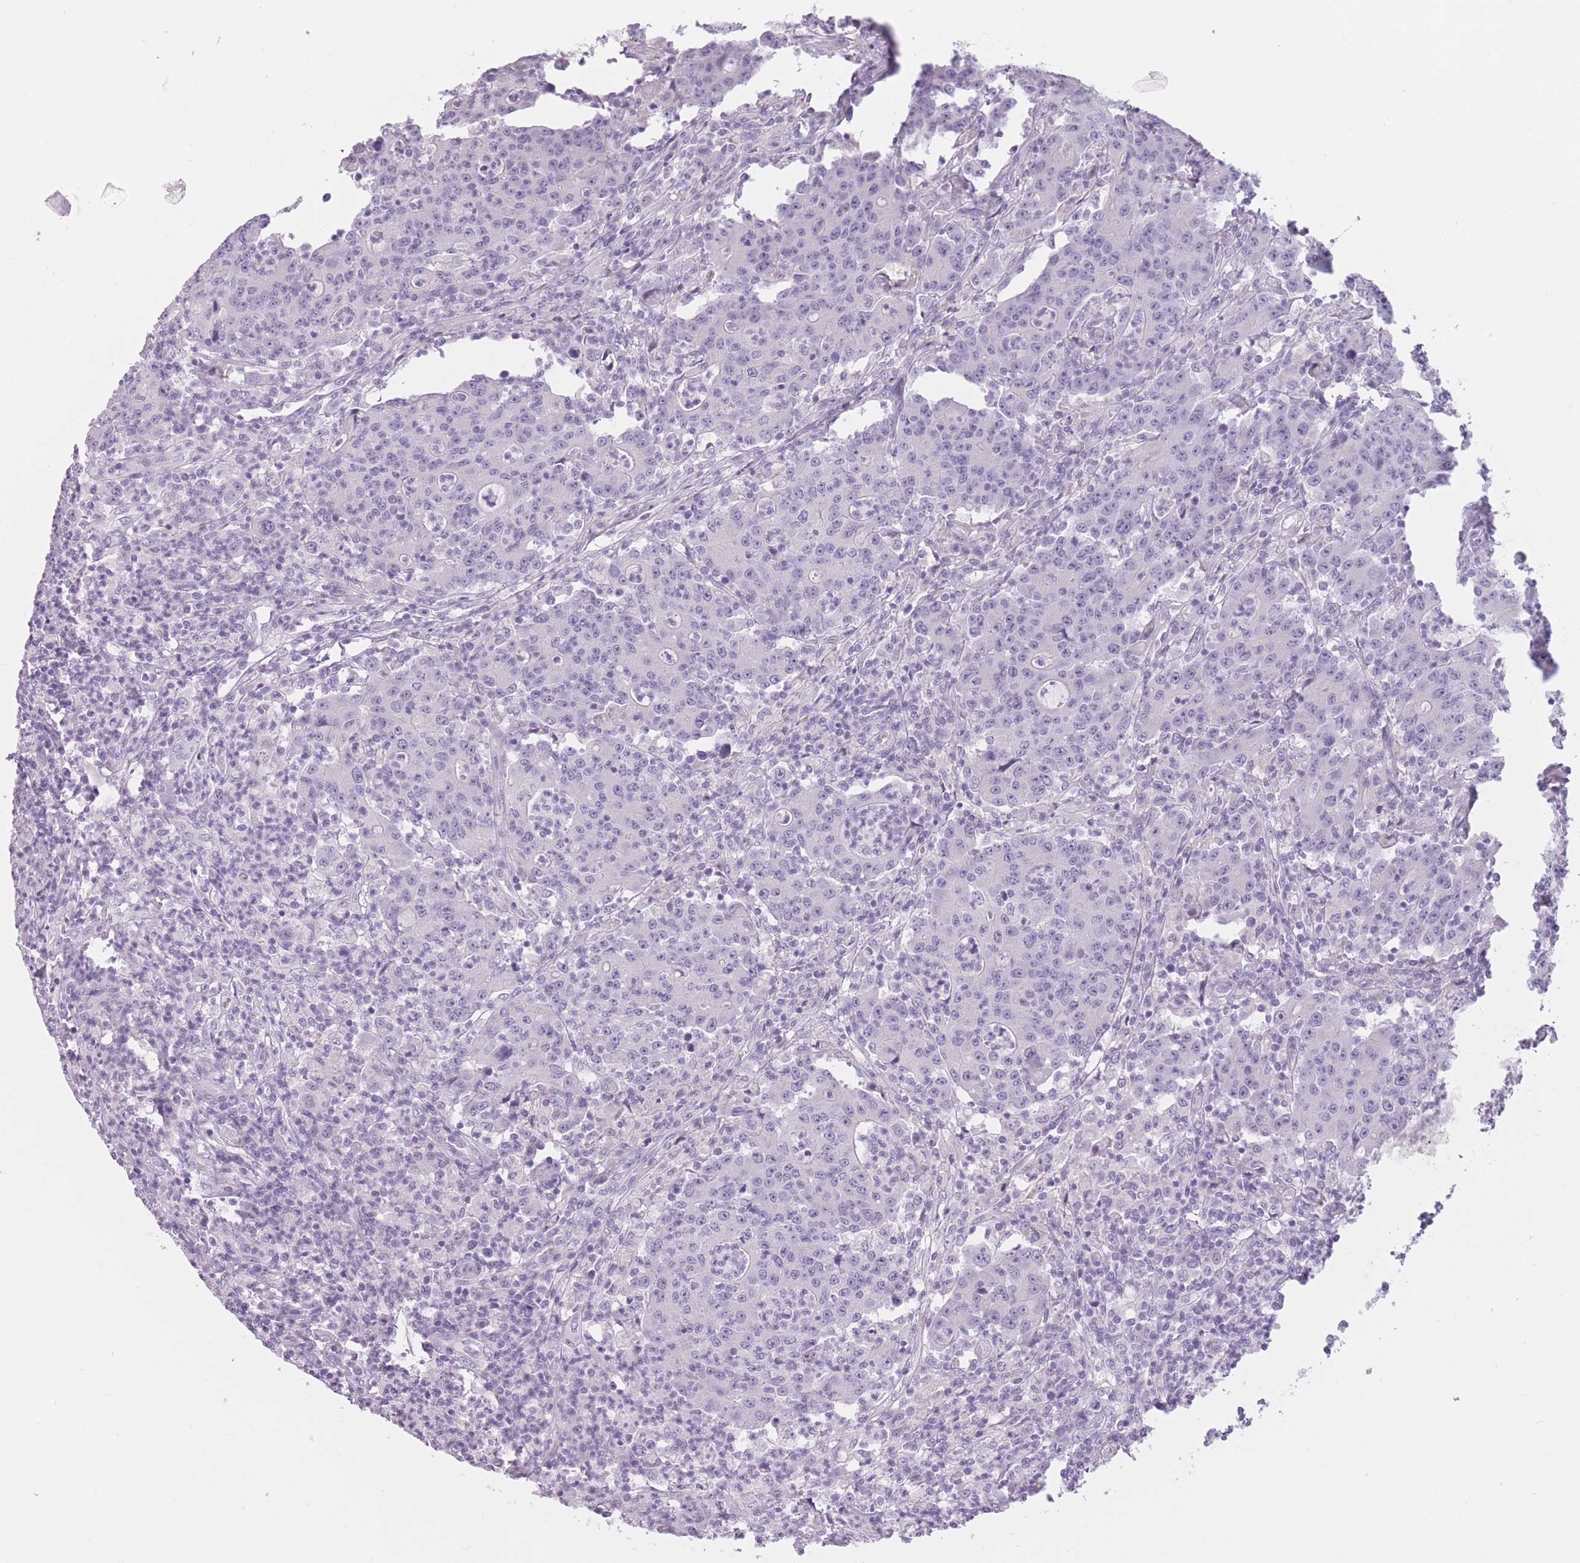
{"staining": {"intensity": "negative", "quantity": "none", "location": "none"}, "tissue": "colorectal cancer", "cell_type": "Tumor cells", "image_type": "cancer", "snomed": [{"axis": "morphology", "description": "Adenocarcinoma, NOS"}, {"axis": "topography", "description": "Colon"}], "caption": "The image shows no significant staining in tumor cells of adenocarcinoma (colorectal).", "gene": "TMEM236", "patient": {"sex": "male", "age": 83}}